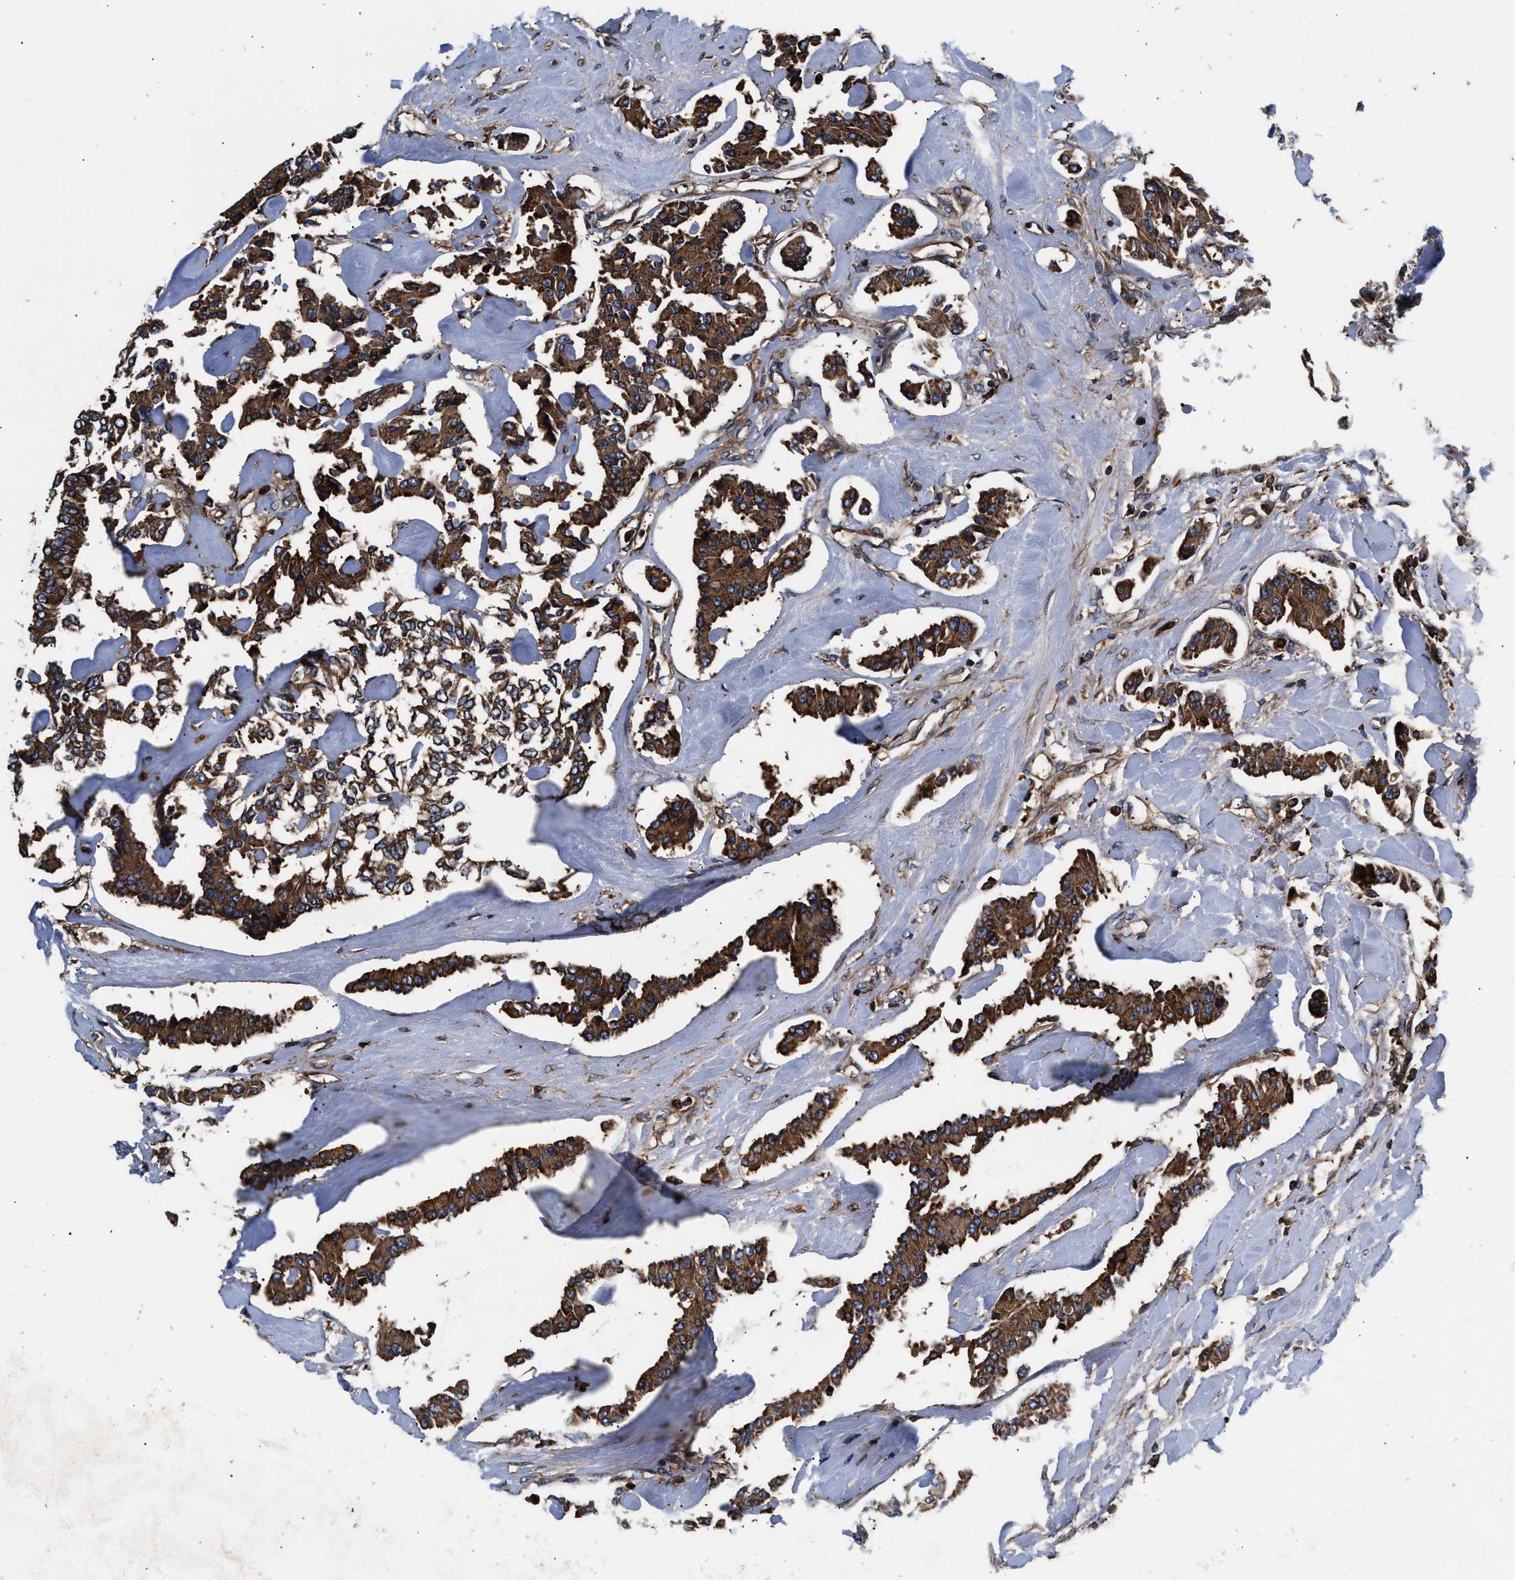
{"staining": {"intensity": "strong", "quantity": ">75%", "location": "cytoplasmic/membranous"}, "tissue": "carcinoid", "cell_type": "Tumor cells", "image_type": "cancer", "snomed": [{"axis": "morphology", "description": "Carcinoid, malignant, NOS"}, {"axis": "topography", "description": "Pancreas"}], "caption": "Immunohistochemistry of carcinoid (malignant) exhibits high levels of strong cytoplasmic/membranous expression in about >75% of tumor cells. The protein of interest is shown in brown color, while the nuclei are stained blue.", "gene": "KYAT1", "patient": {"sex": "male", "age": 41}}